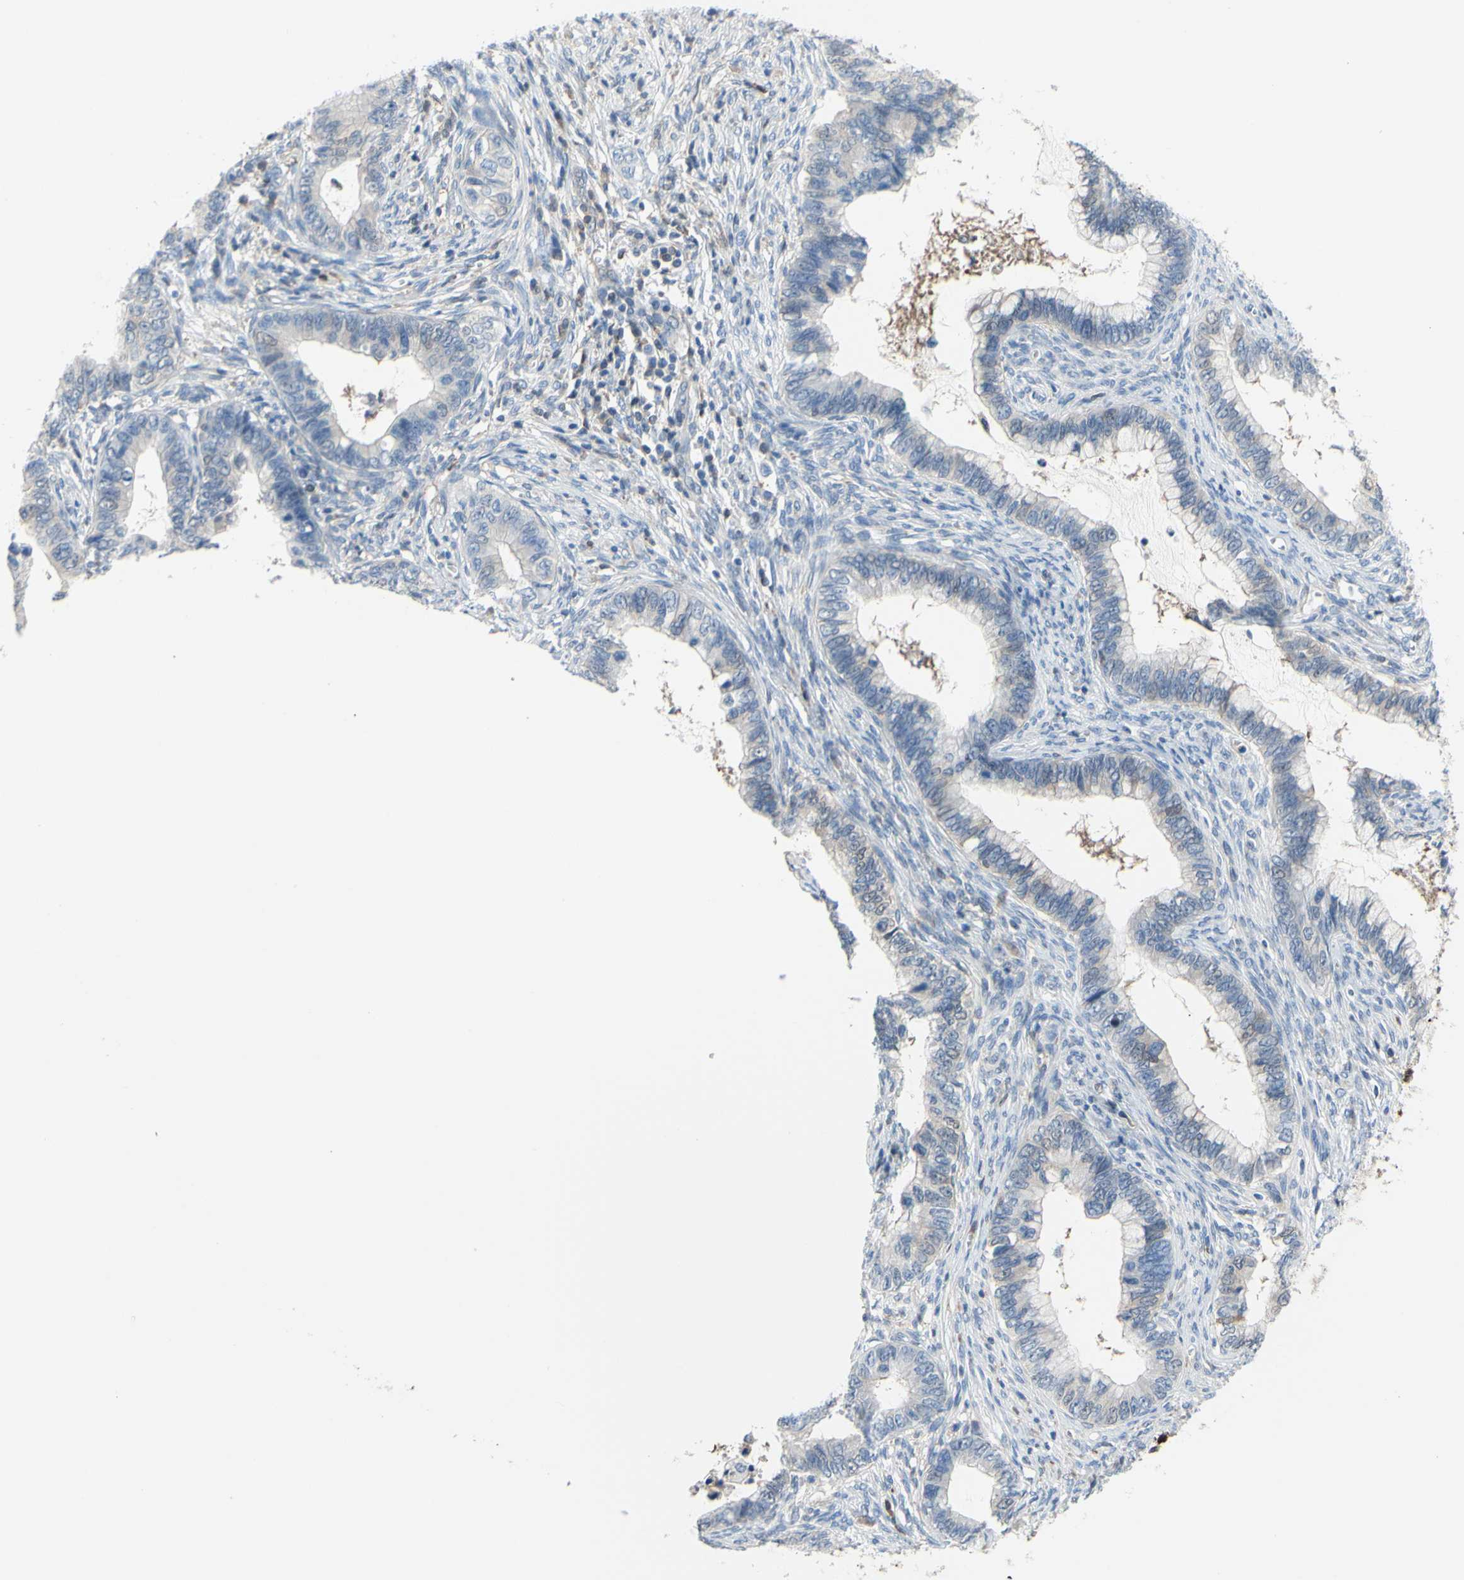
{"staining": {"intensity": "negative", "quantity": "none", "location": "none"}, "tissue": "cervical cancer", "cell_type": "Tumor cells", "image_type": "cancer", "snomed": [{"axis": "morphology", "description": "Adenocarcinoma, NOS"}, {"axis": "topography", "description": "Cervix"}], "caption": "High magnification brightfield microscopy of cervical cancer (adenocarcinoma) stained with DAB (3,3'-diaminobenzidine) (brown) and counterstained with hematoxylin (blue): tumor cells show no significant staining. (DAB IHC visualized using brightfield microscopy, high magnification).", "gene": "UPK3B", "patient": {"sex": "female", "age": 44}}